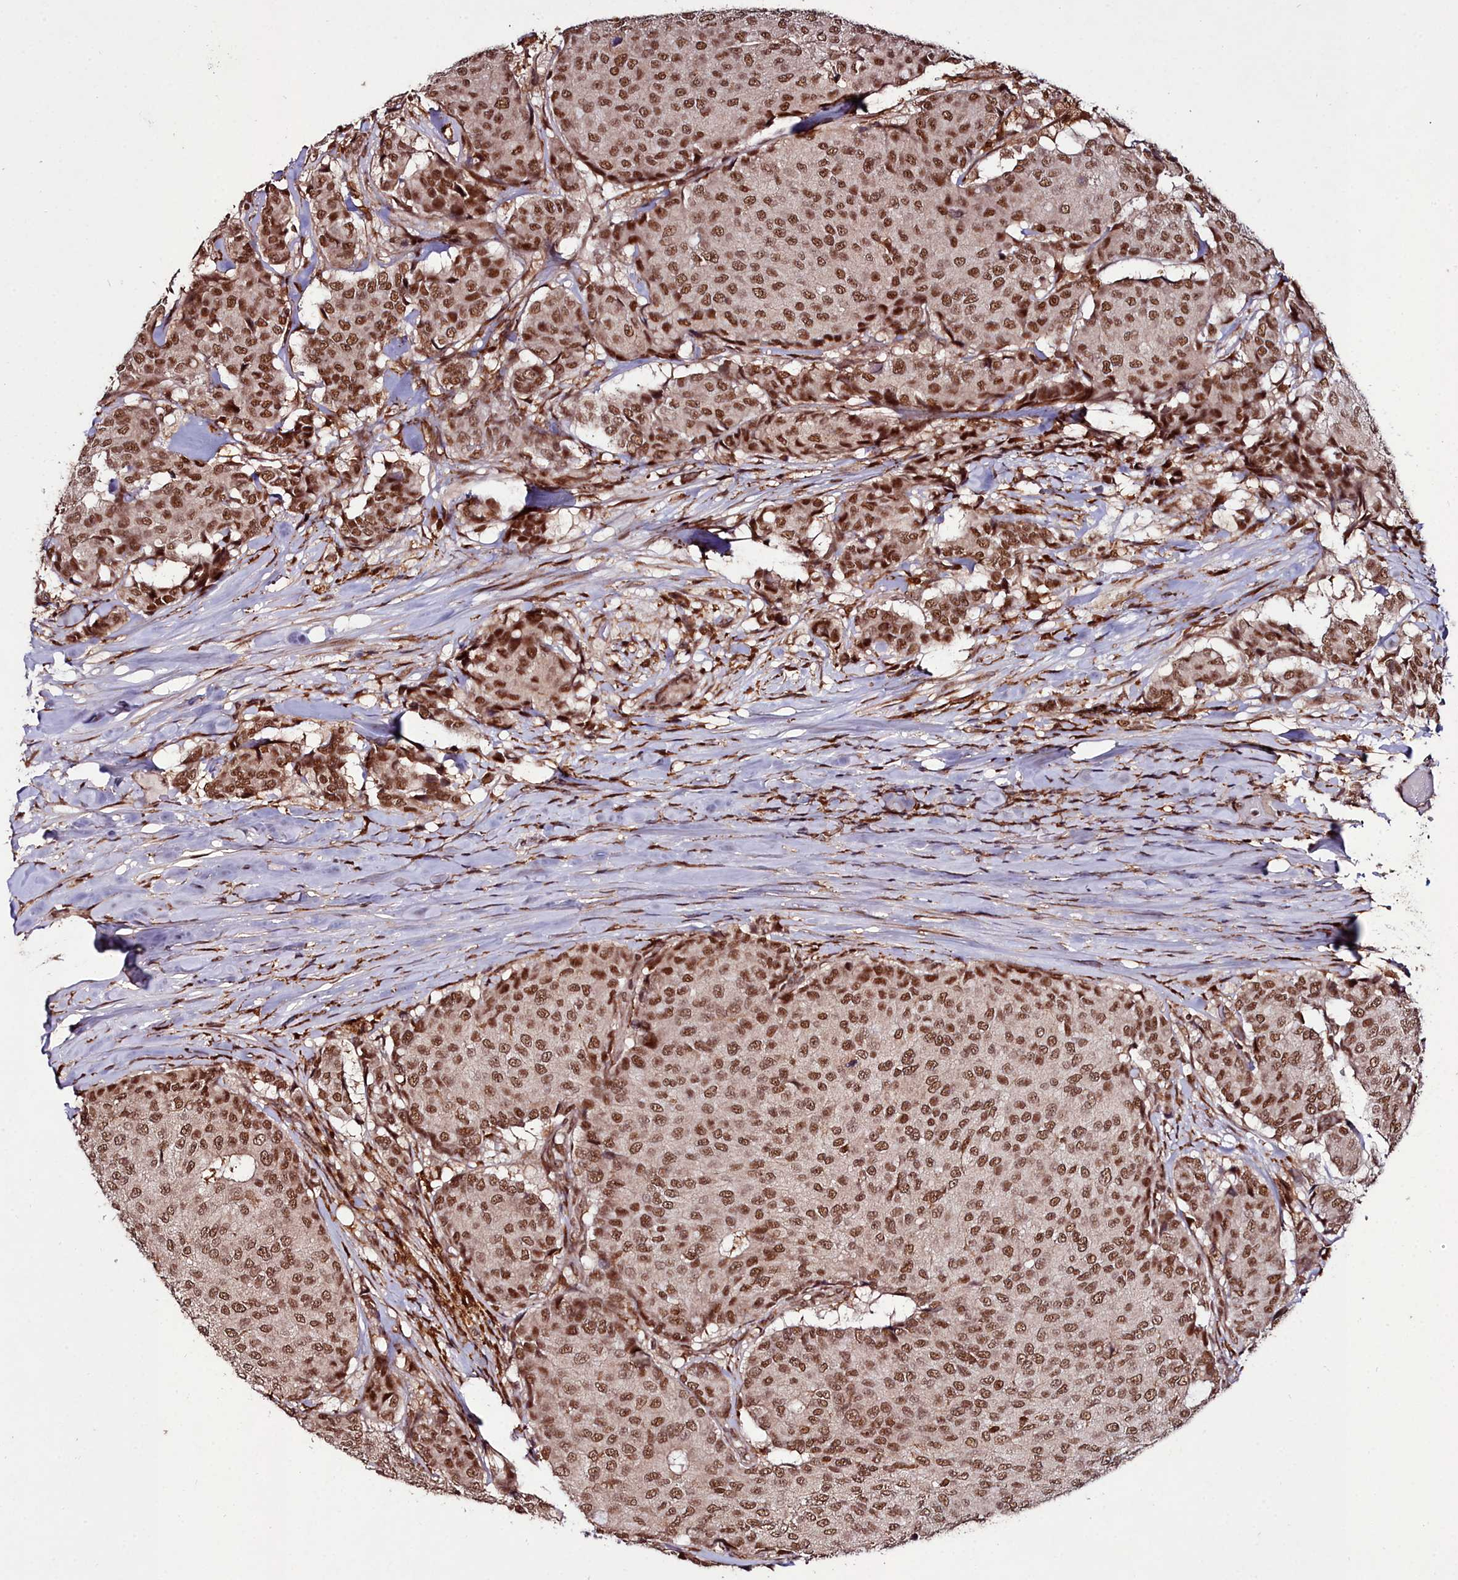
{"staining": {"intensity": "strong", "quantity": ">75%", "location": "nuclear"}, "tissue": "breast cancer", "cell_type": "Tumor cells", "image_type": "cancer", "snomed": [{"axis": "morphology", "description": "Duct carcinoma"}, {"axis": "topography", "description": "Breast"}], "caption": "Tumor cells exhibit high levels of strong nuclear expression in approximately >75% of cells in human breast cancer (invasive ductal carcinoma).", "gene": "CXXC1", "patient": {"sex": "female", "age": 75}}